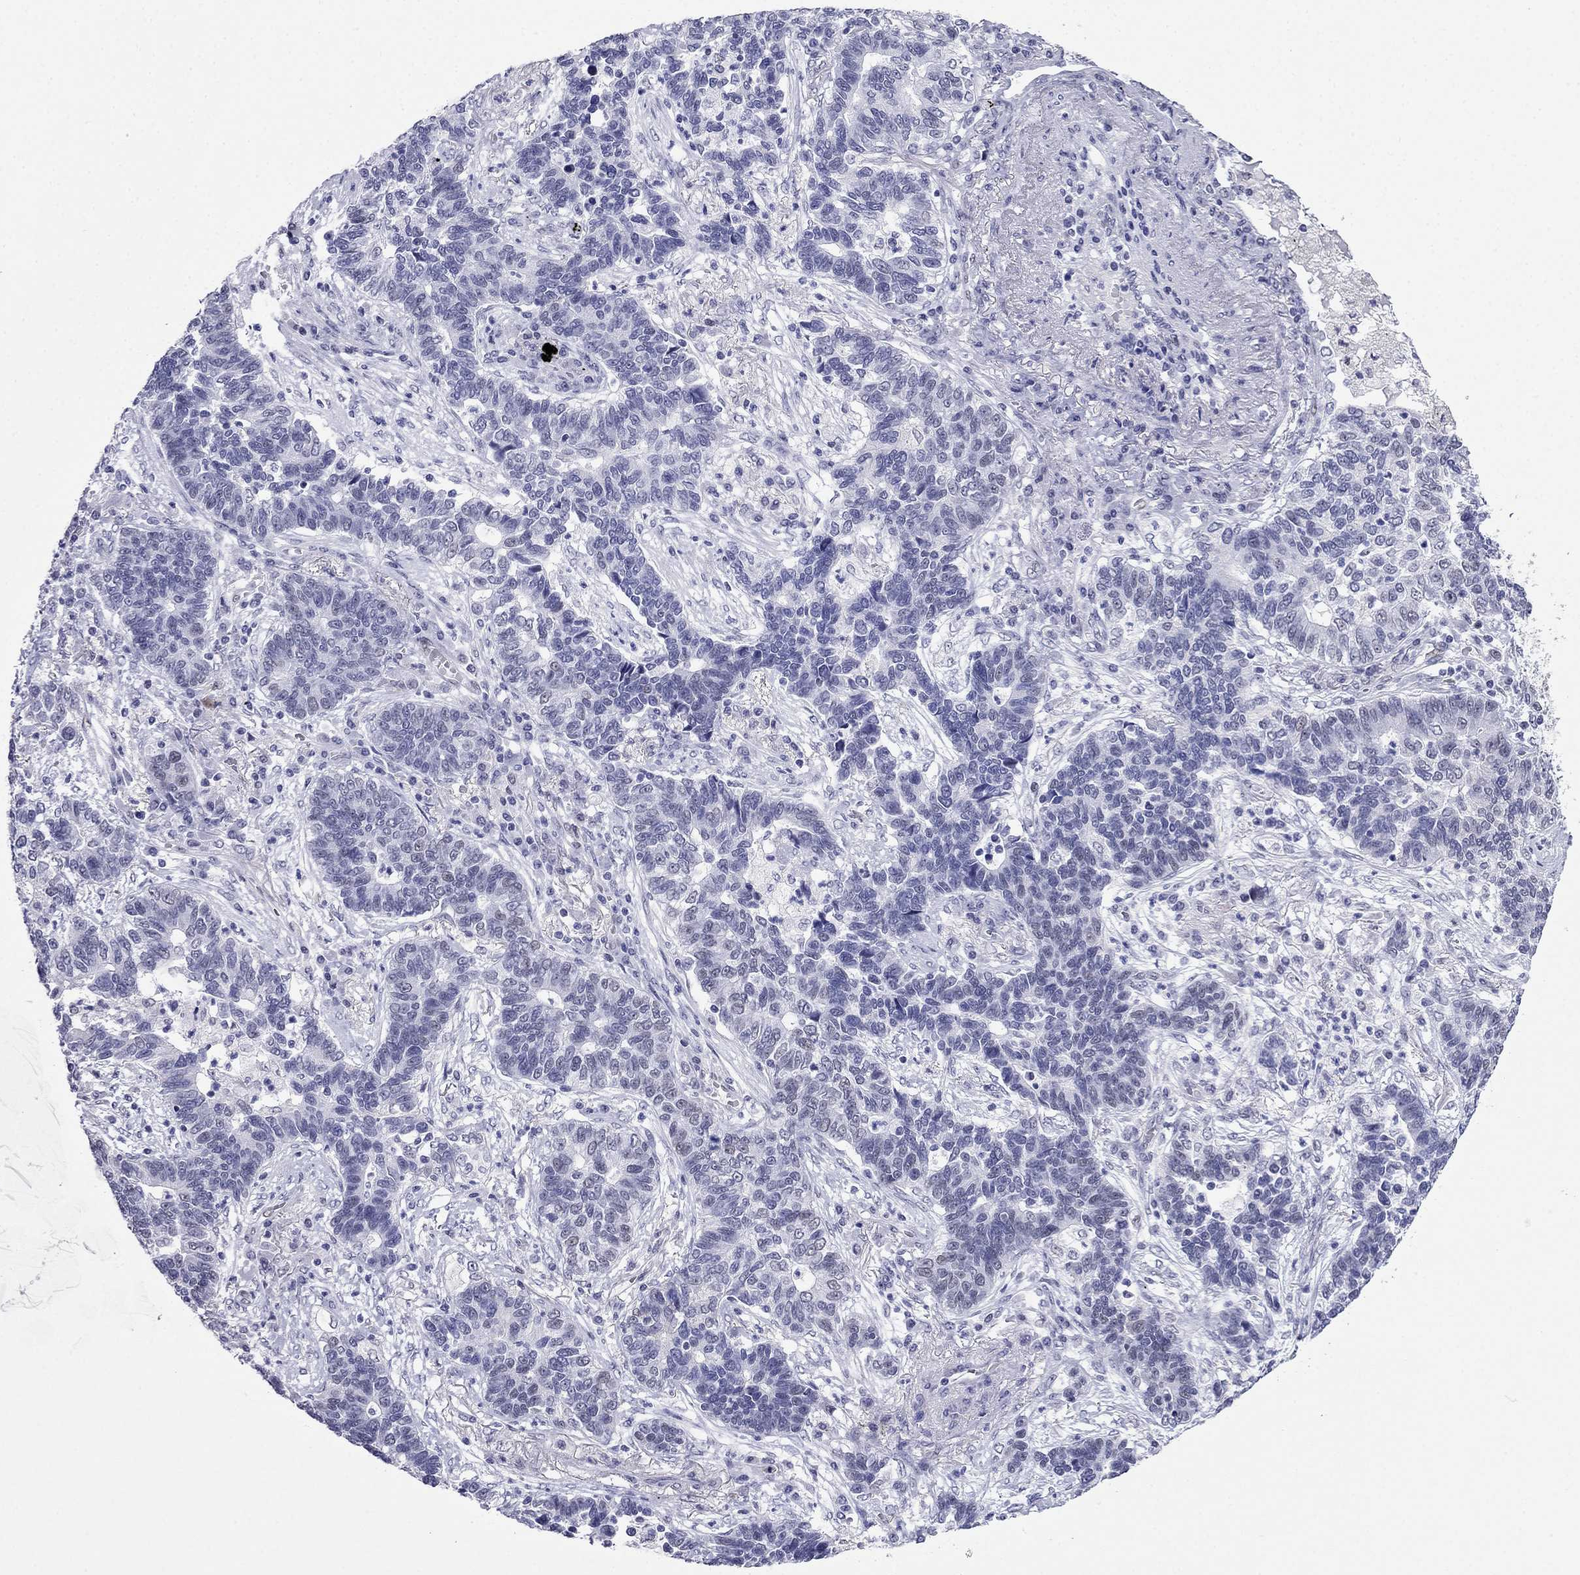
{"staining": {"intensity": "negative", "quantity": "none", "location": "none"}, "tissue": "lung cancer", "cell_type": "Tumor cells", "image_type": "cancer", "snomed": [{"axis": "morphology", "description": "Adenocarcinoma, NOS"}, {"axis": "topography", "description": "Lung"}], "caption": "This is an immunohistochemistry (IHC) image of human lung cancer (adenocarcinoma). There is no expression in tumor cells.", "gene": "PPM1G", "patient": {"sex": "female", "age": 57}}